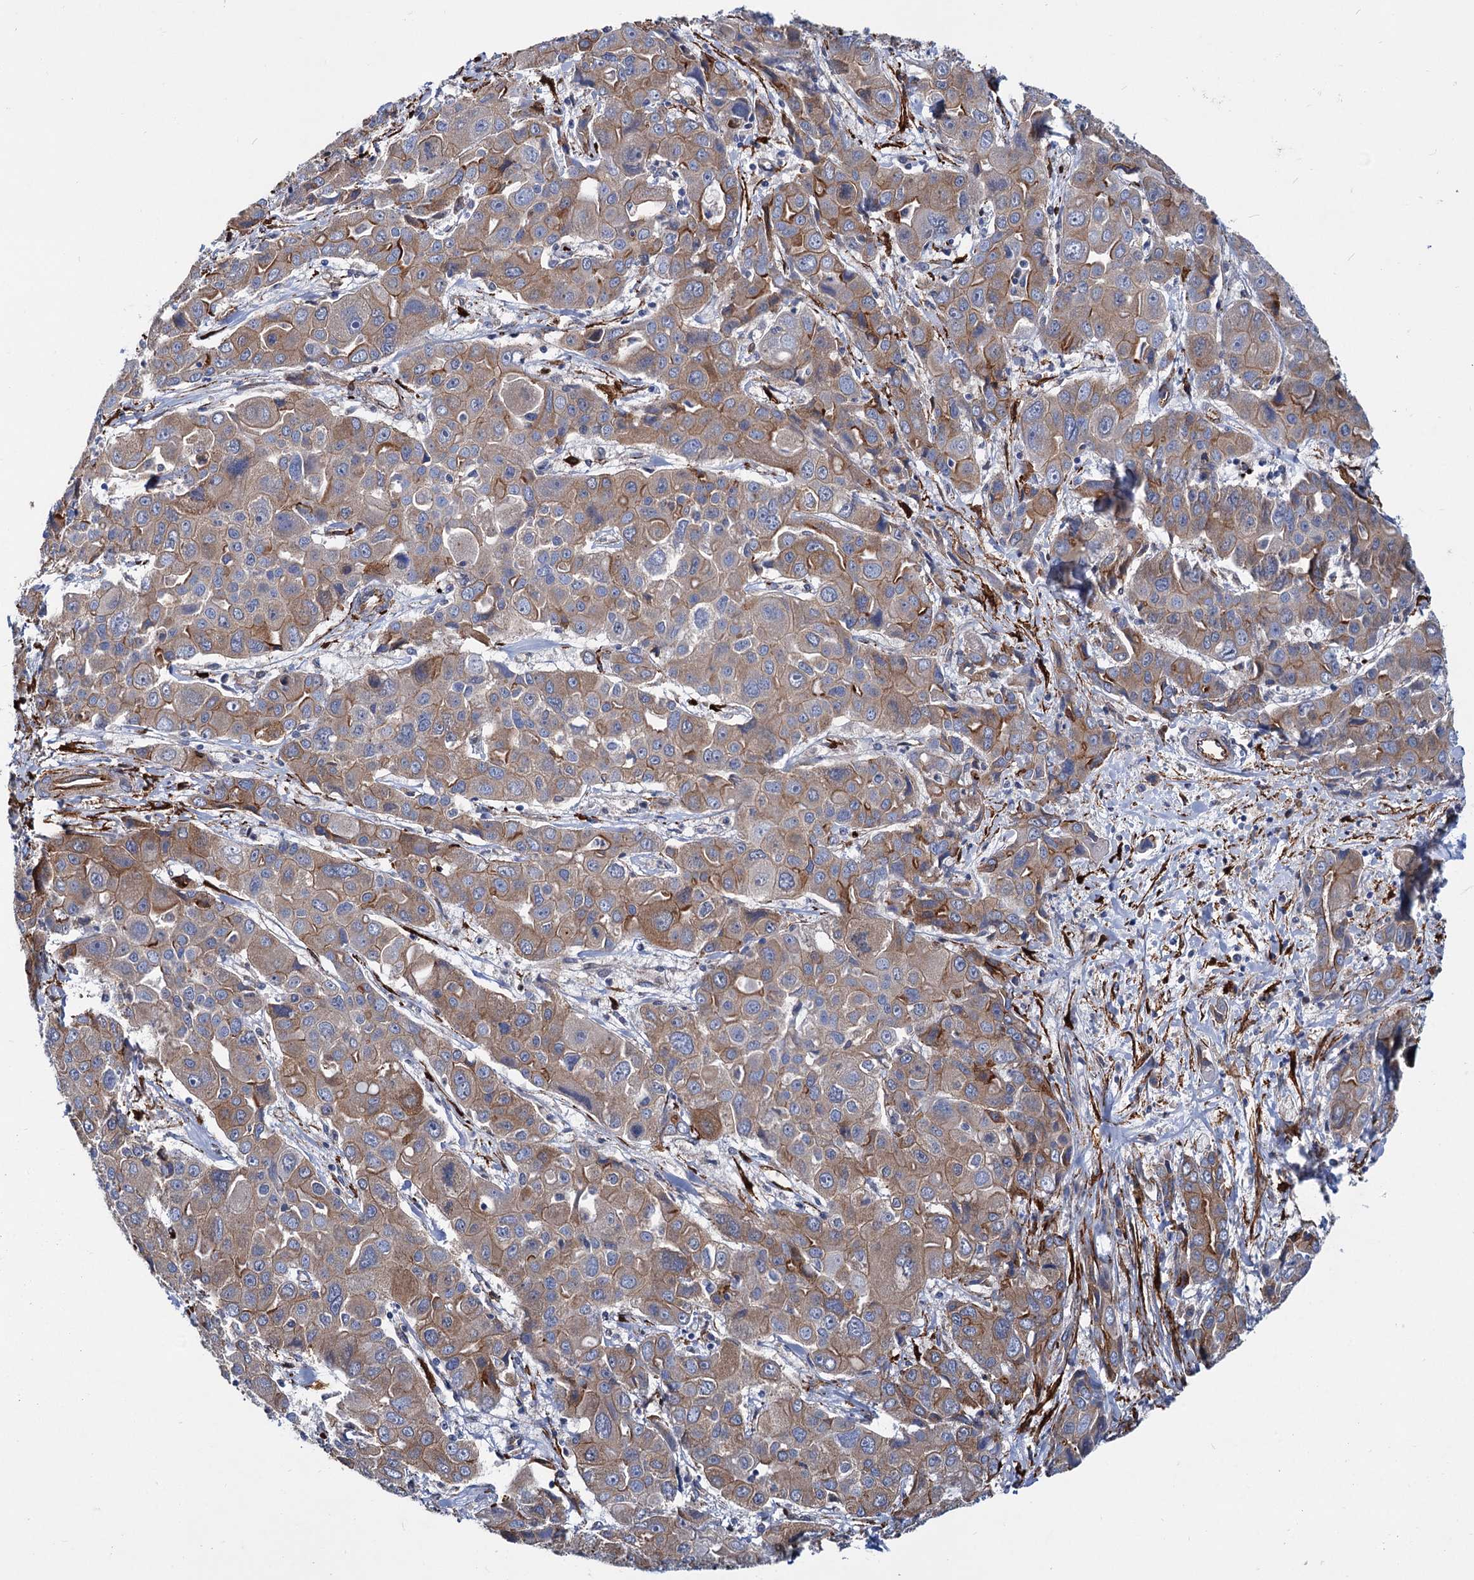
{"staining": {"intensity": "moderate", "quantity": ">75%", "location": "cytoplasmic/membranous"}, "tissue": "liver cancer", "cell_type": "Tumor cells", "image_type": "cancer", "snomed": [{"axis": "morphology", "description": "Cholangiocarcinoma"}, {"axis": "topography", "description": "Liver"}], "caption": "Tumor cells demonstrate medium levels of moderate cytoplasmic/membranous staining in about >75% of cells in human liver cancer.", "gene": "TRIM55", "patient": {"sex": "male", "age": 67}}